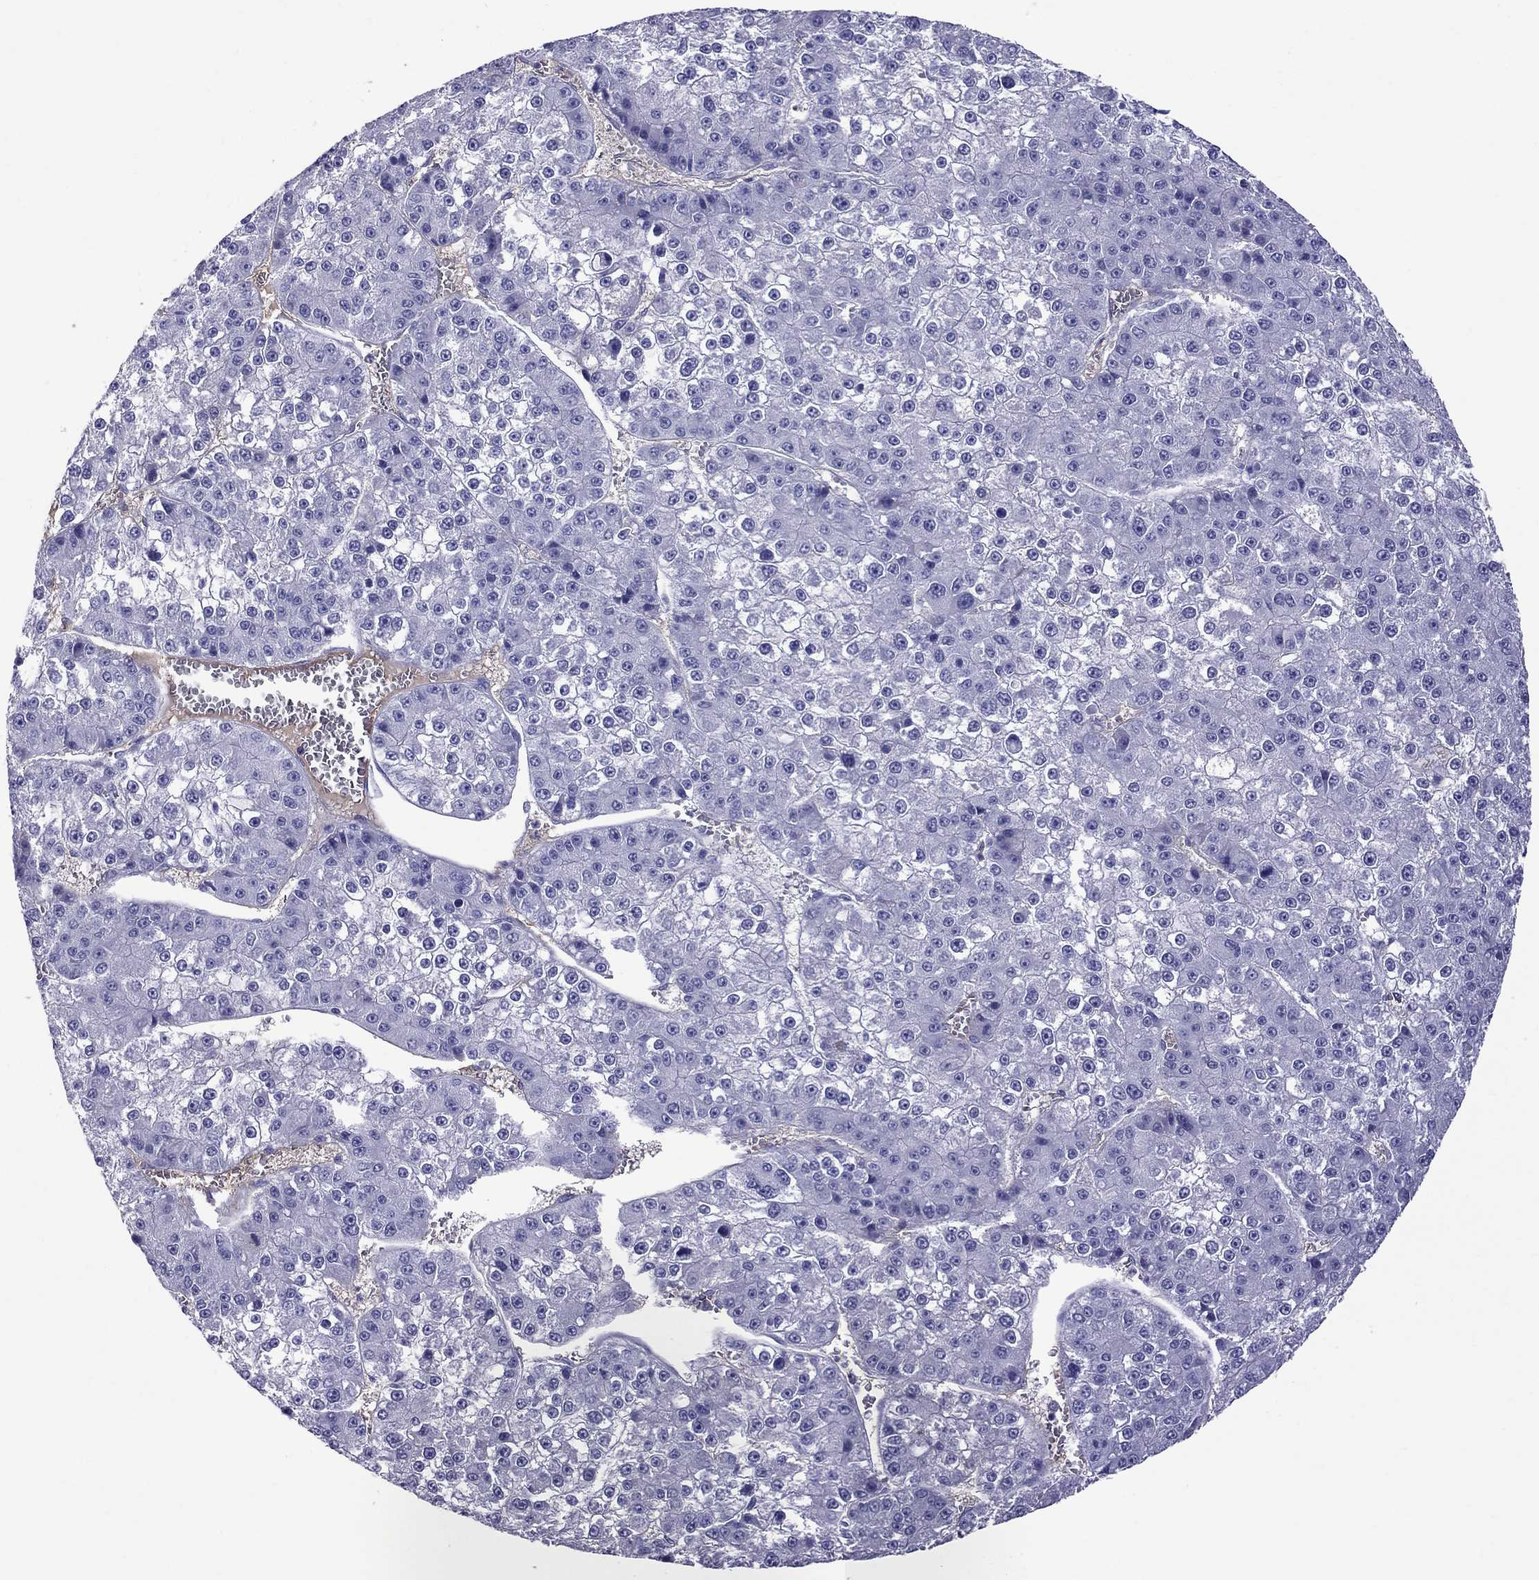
{"staining": {"intensity": "negative", "quantity": "none", "location": "none"}, "tissue": "liver cancer", "cell_type": "Tumor cells", "image_type": "cancer", "snomed": [{"axis": "morphology", "description": "Carcinoma, Hepatocellular, NOS"}, {"axis": "topography", "description": "Liver"}], "caption": "Liver cancer stained for a protein using immunohistochemistry demonstrates no positivity tumor cells.", "gene": "SCART1", "patient": {"sex": "female", "age": 73}}